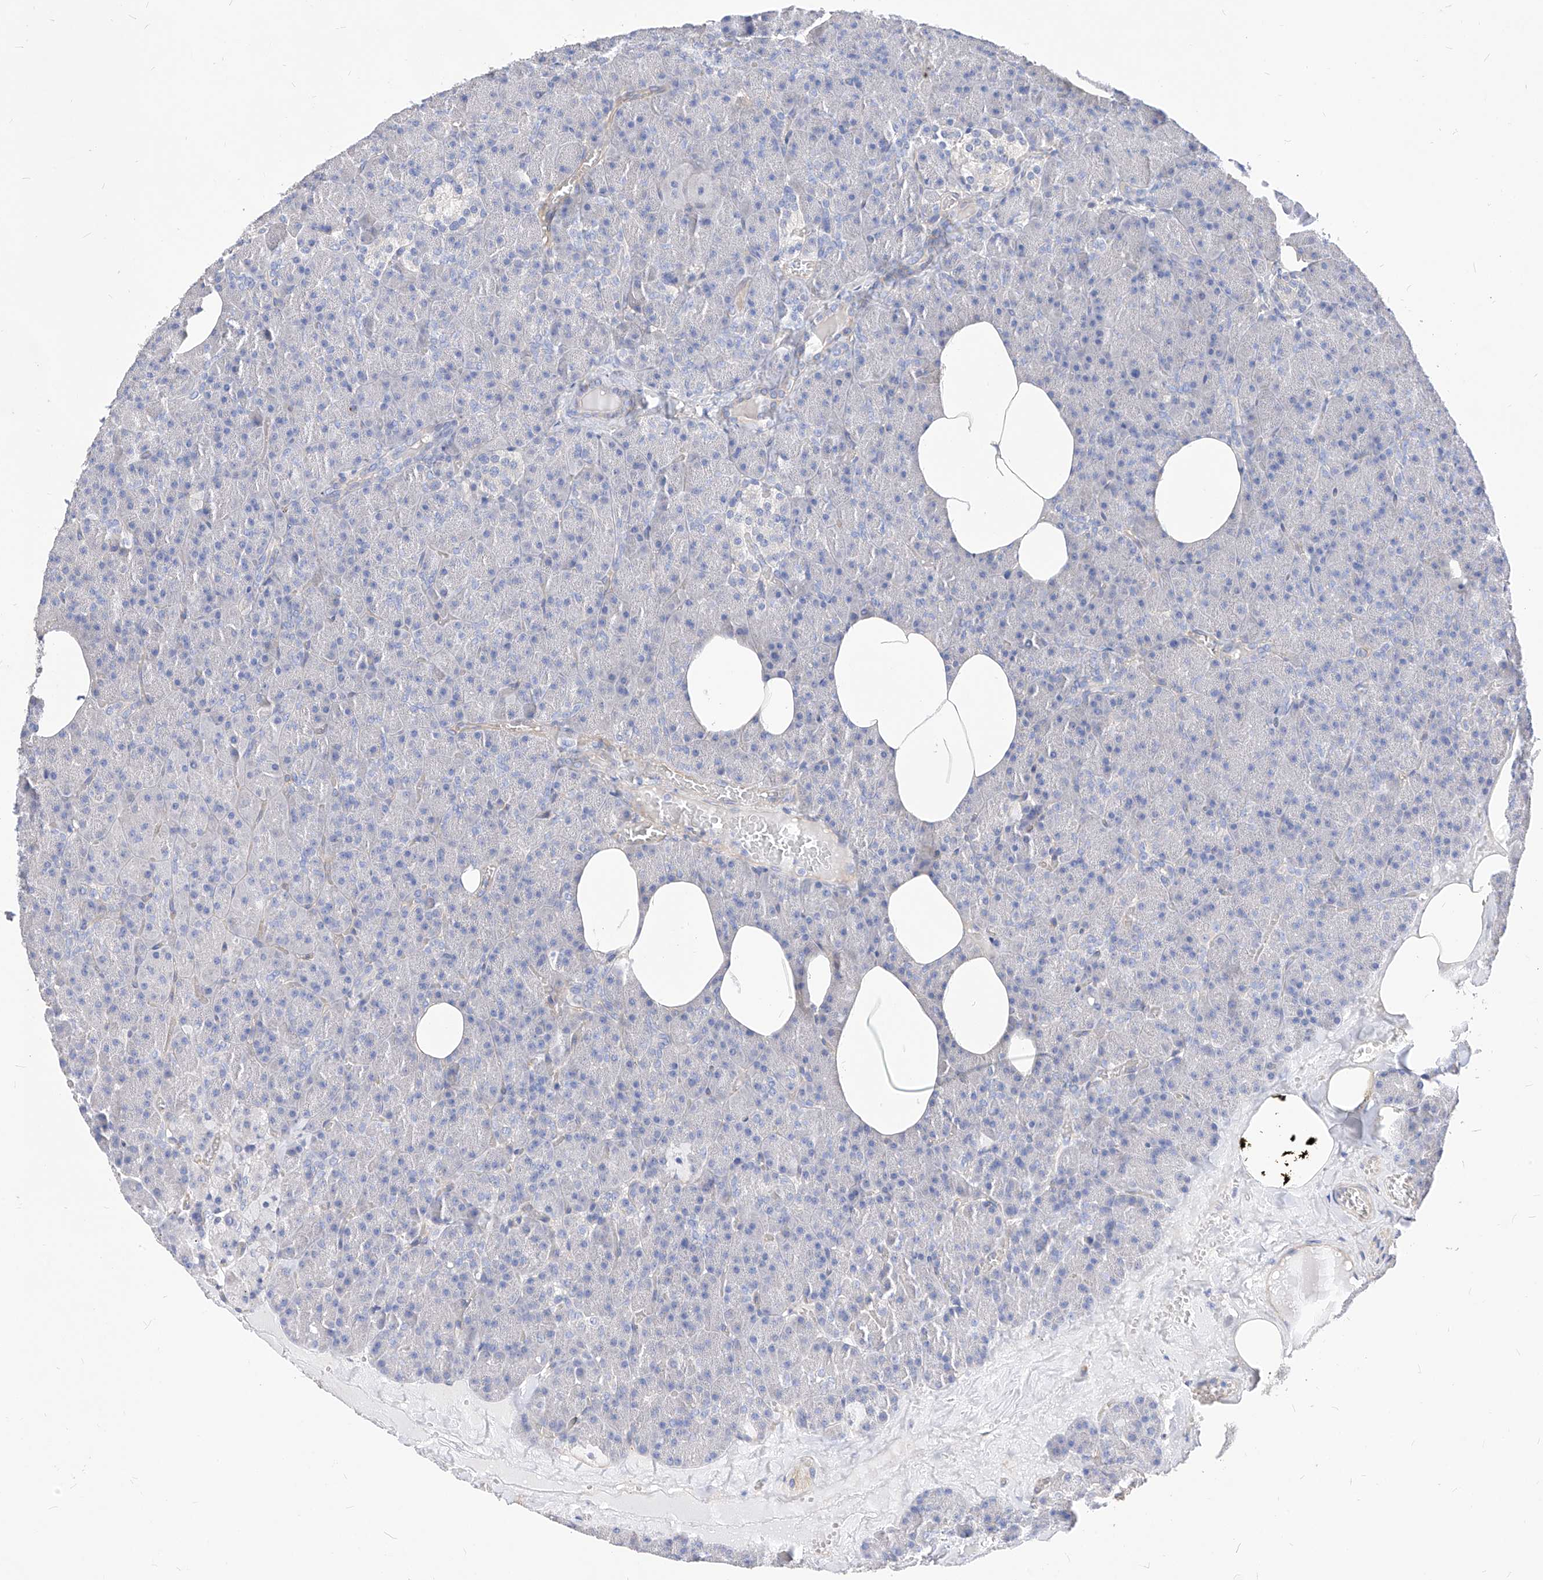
{"staining": {"intensity": "negative", "quantity": "none", "location": "none"}, "tissue": "pancreas", "cell_type": "Exocrine glandular cells", "image_type": "normal", "snomed": [{"axis": "morphology", "description": "Normal tissue, NOS"}, {"axis": "morphology", "description": "Carcinoid, malignant, NOS"}, {"axis": "topography", "description": "Pancreas"}], "caption": "IHC micrograph of benign pancreas: pancreas stained with DAB displays no significant protein staining in exocrine glandular cells. (DAB IHC visualized using brightfield microscopy, high magnification).", "gene": "SCGB2A1", "patient": {"sex": "female", "age": 35}}